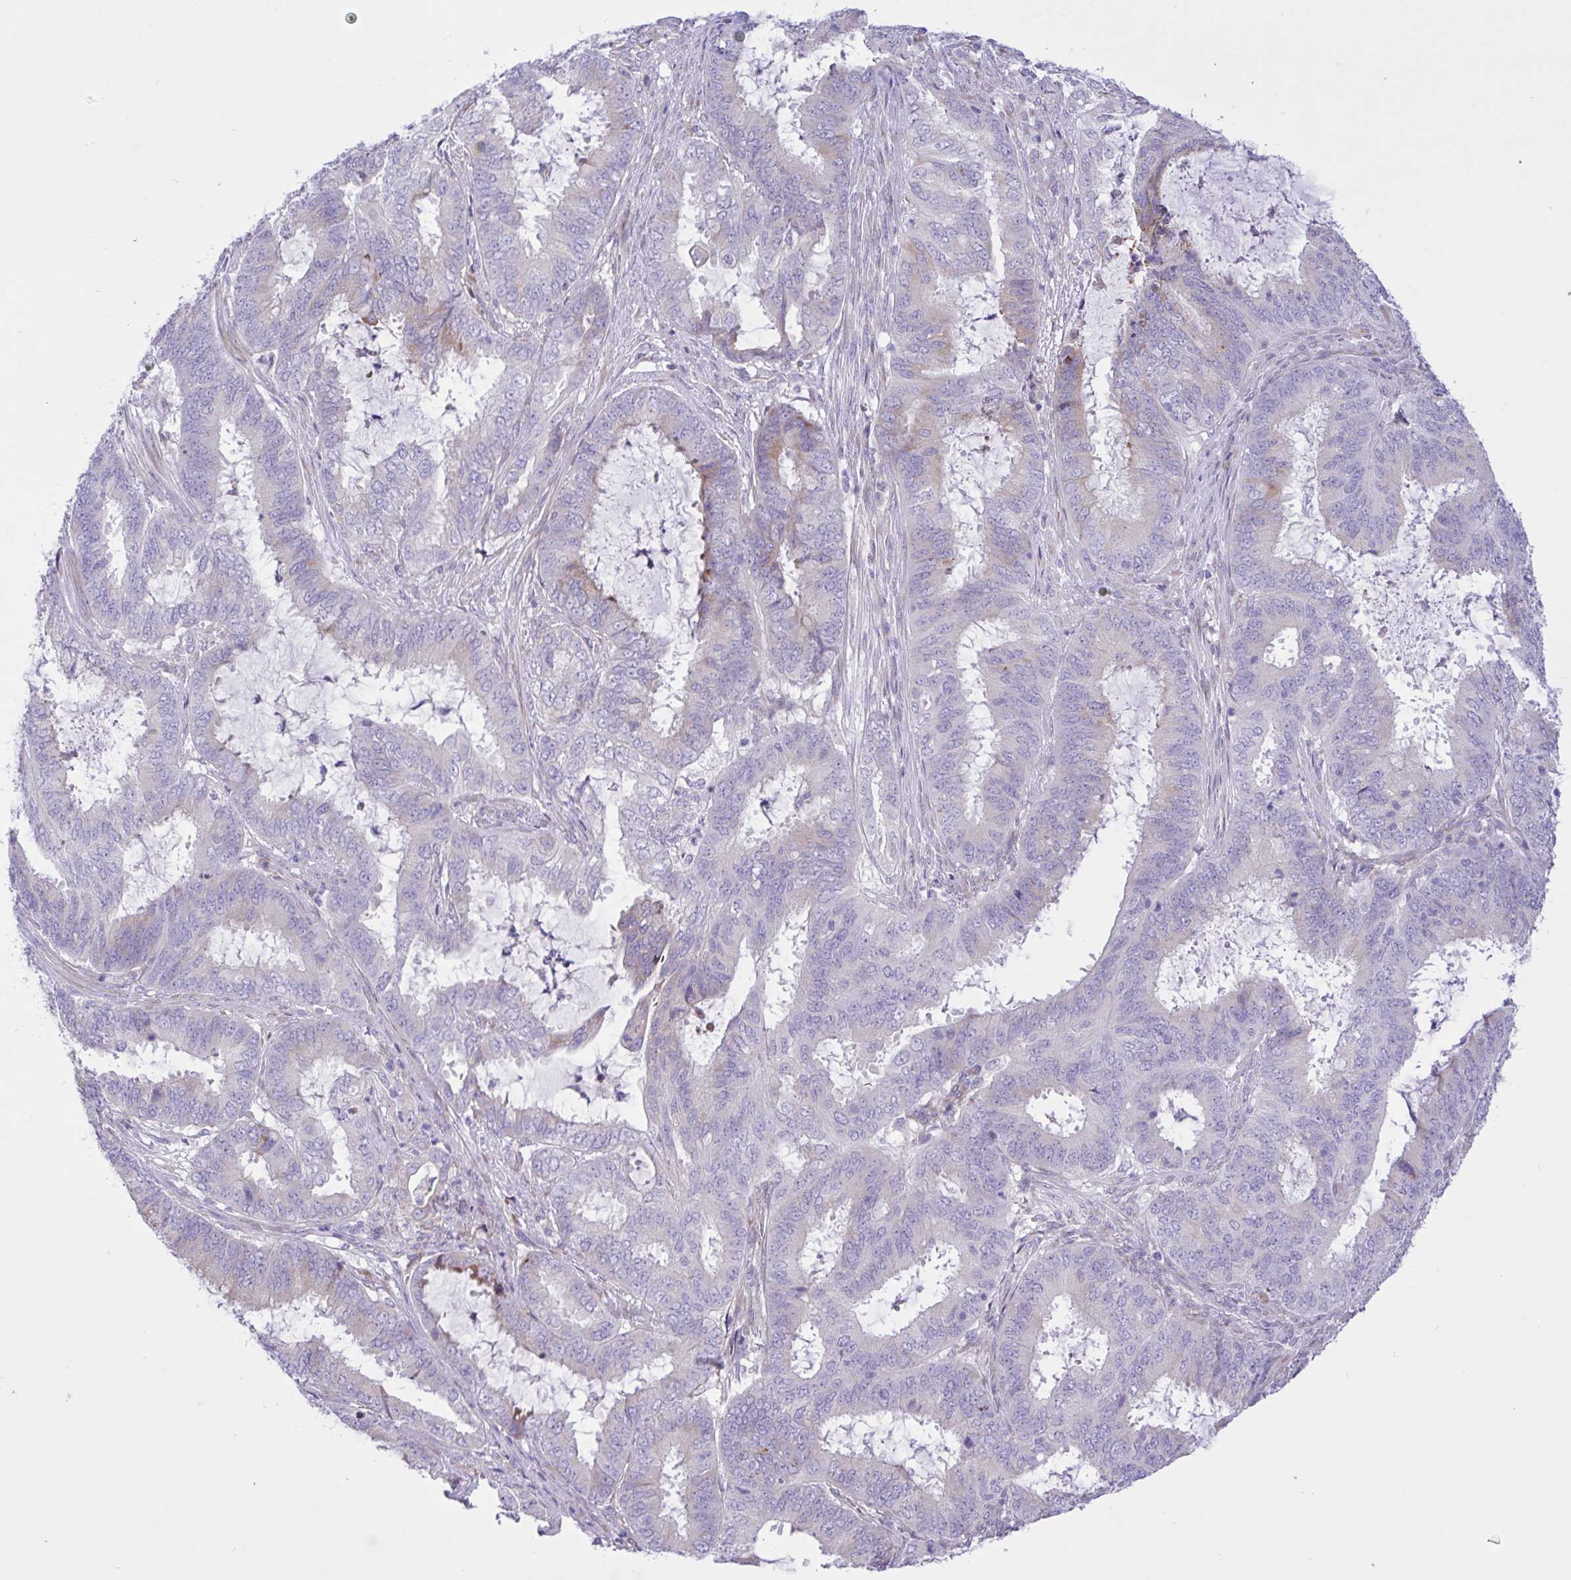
{"staining": {"intensity": "weak", "quantity": "<25%", "location": "cytoplasmic/membranous"}, "tissue": "endometrial cancer", "cell_type": "Tumor cells", "image_type": "cancer", "snomed": [{"axis": "morphology", "description": "Adenocarcinoma, NOS"}, {"axis": "topography", "description": "Endometrium"}], "caption": "Immunohistochemistry histopathology image of neoplastic tissue: human endometrial adenocarcinoma stained with DAB (3,3'-diaminobenzidine) exhibits no significant protein expression in tumor cells.", "gene": "DSC3", "patient": {"sex": "female", "age": 51}}